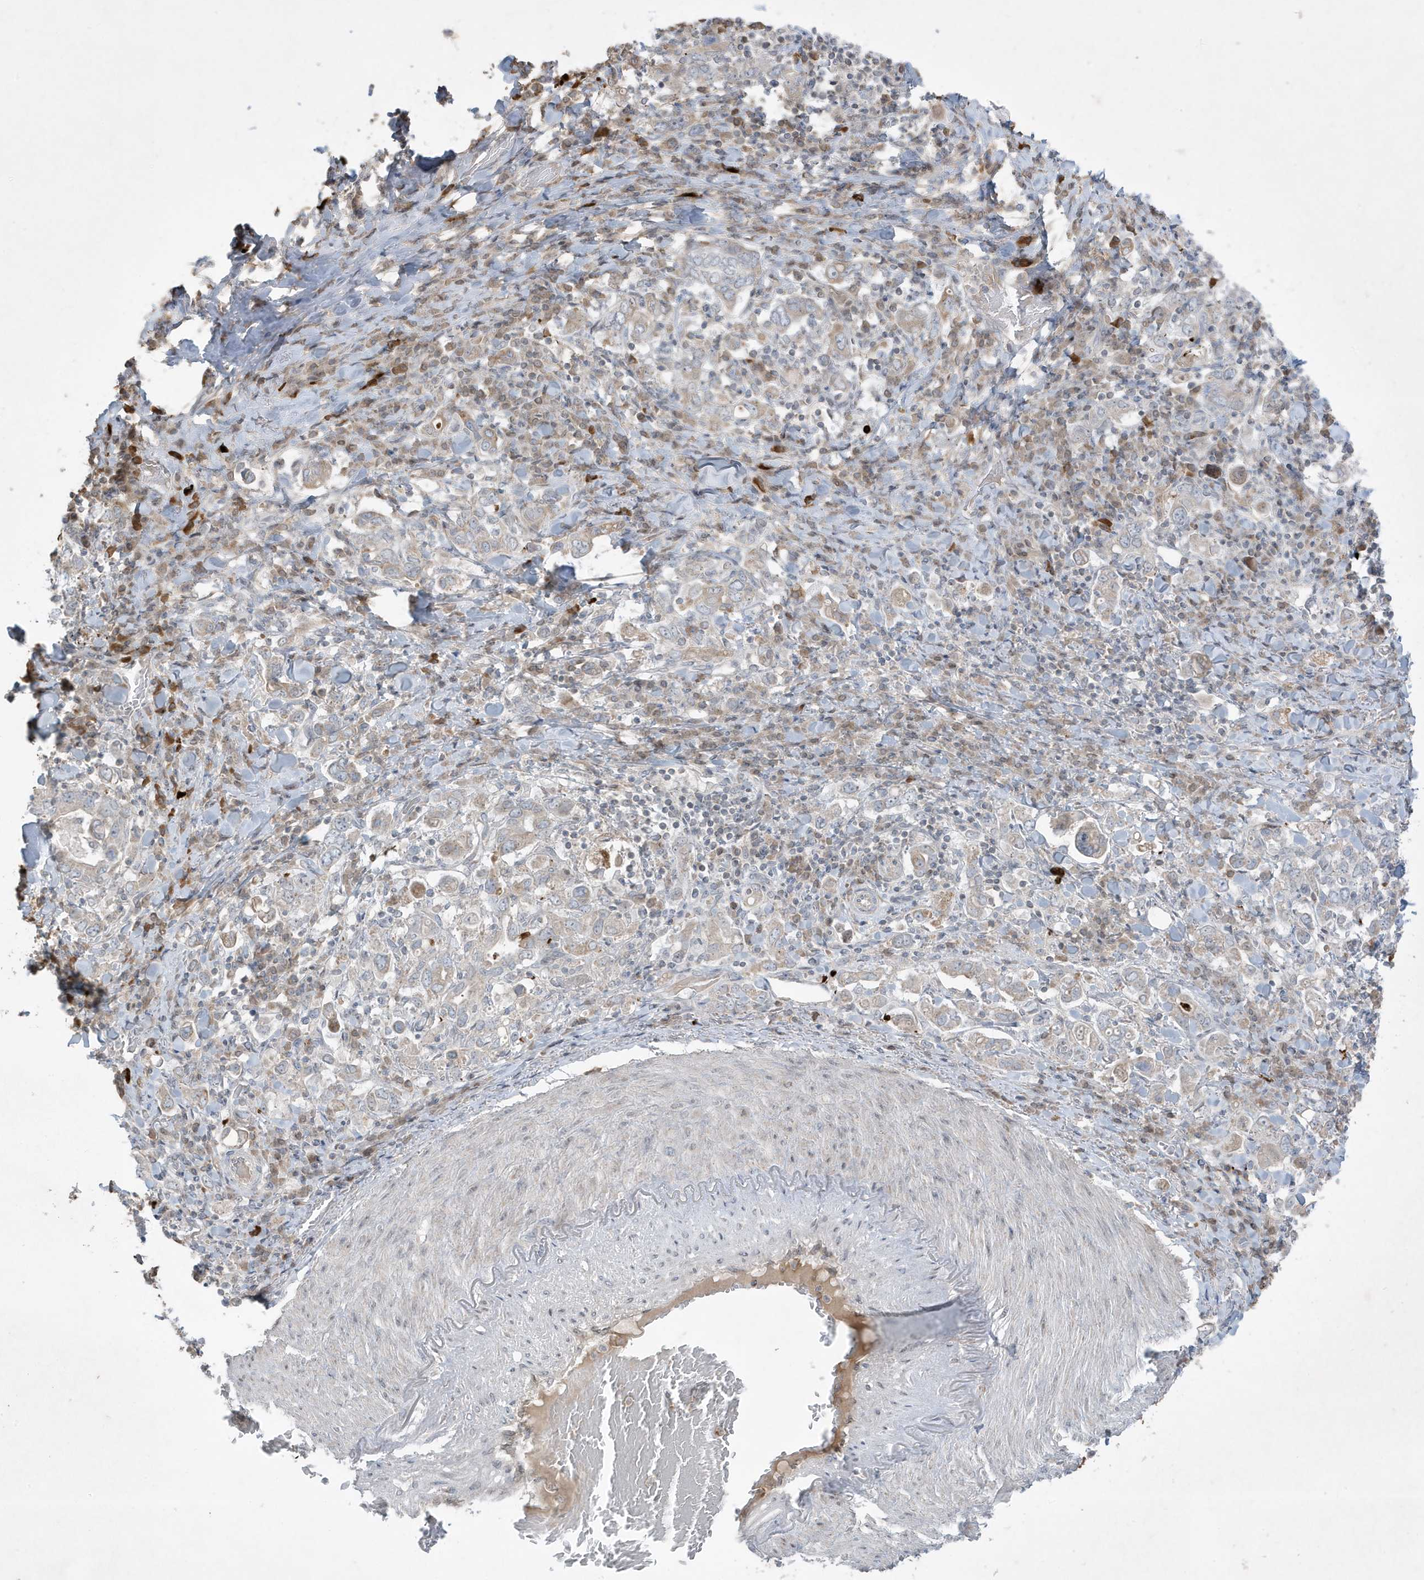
{"staining": {"intensity": "weak", "quantity": "25%-75%", "location": "cytoplasmic/membranous"}, "tissue": "stomach cancer", "cell_type": "Tumor cells", "image_type": "cancer", "snomed": [{"axis": "morphology", "description": "Adenocarcinoma, NOS"}, {"axis": "topography", "description": "Stomach, upper"}], "caption": "IHC image of neoplastic tissue: human stomach cancer stained using immunohistochemistry (IHC) displays low levels of weak protein expression localized specifically in the cytoplasmic/membranous of tumor cells, appearing as a cytoplasmic/membranous brown color.", "gene": "FNDC1", "patient": {"sex": "male", "age": 62}}